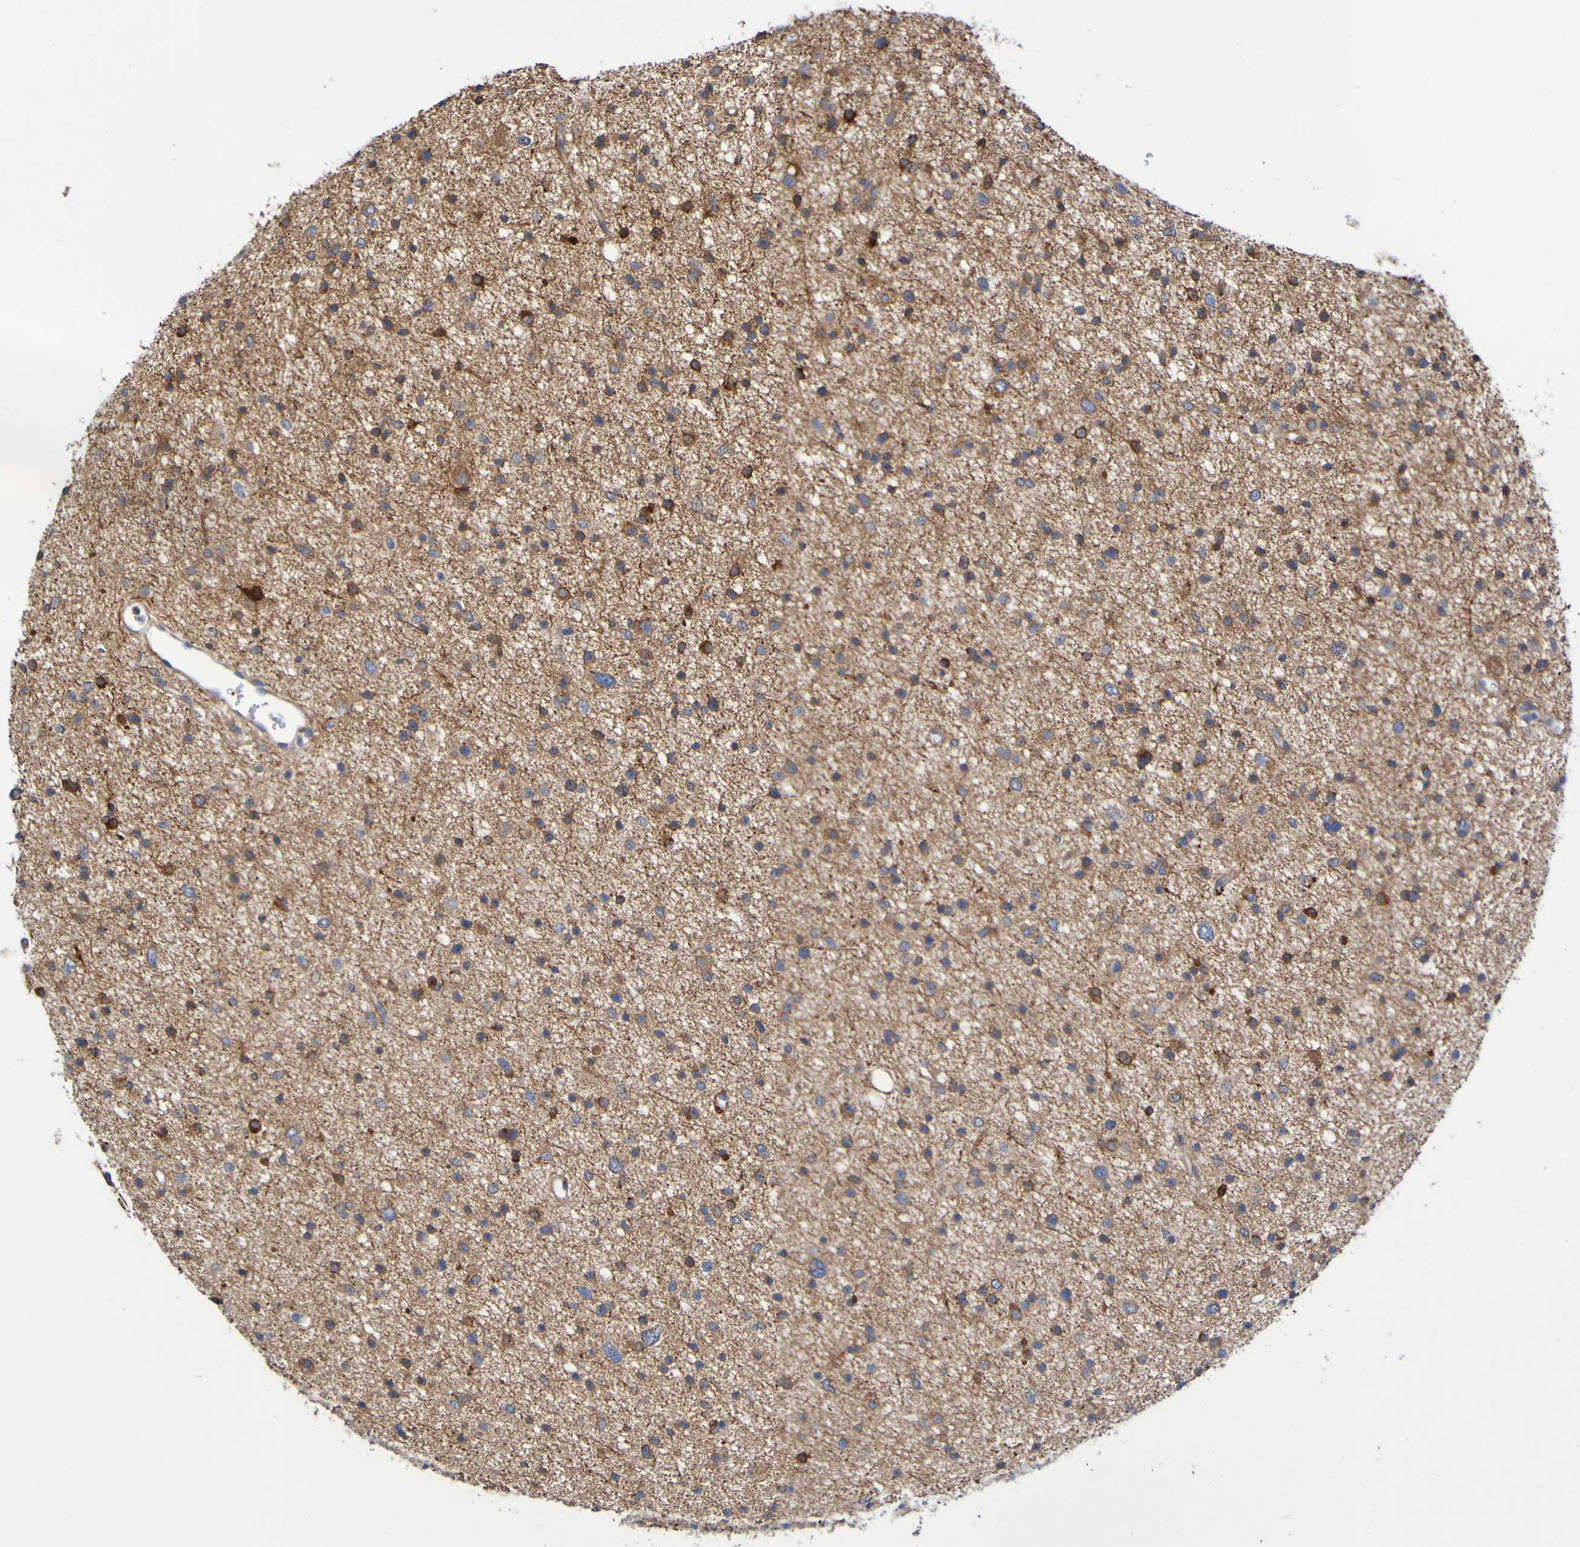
{"staining": {"intensity": "strong", "quantity": "25%-75%", "location": "cytoplasmic/membranous"}, "tissue": "glioma", "cell_type": "Tumor cells", "image_type": "cancer", "snomed": [{"axis": "morphology", "description": "Glioma, malignant, Low grade"}, {"axis": "topography", "description": "Brain"}], "caption": "Immunohistochemical staining of low-grade glioma (malignant) displays high levels of strong cytoplasmic/membranous protein positivity in approximately 25%-75% of tumor cells. The staining was performed using DAB (3,3'-diaminobenzidine) to visualize the protein expression in brown, while the nuclei were stained in blue with hematoxylin (Magnification: 20x).", "gene": "SCRG1", "patient": {"sex": "female", "age": 37}}